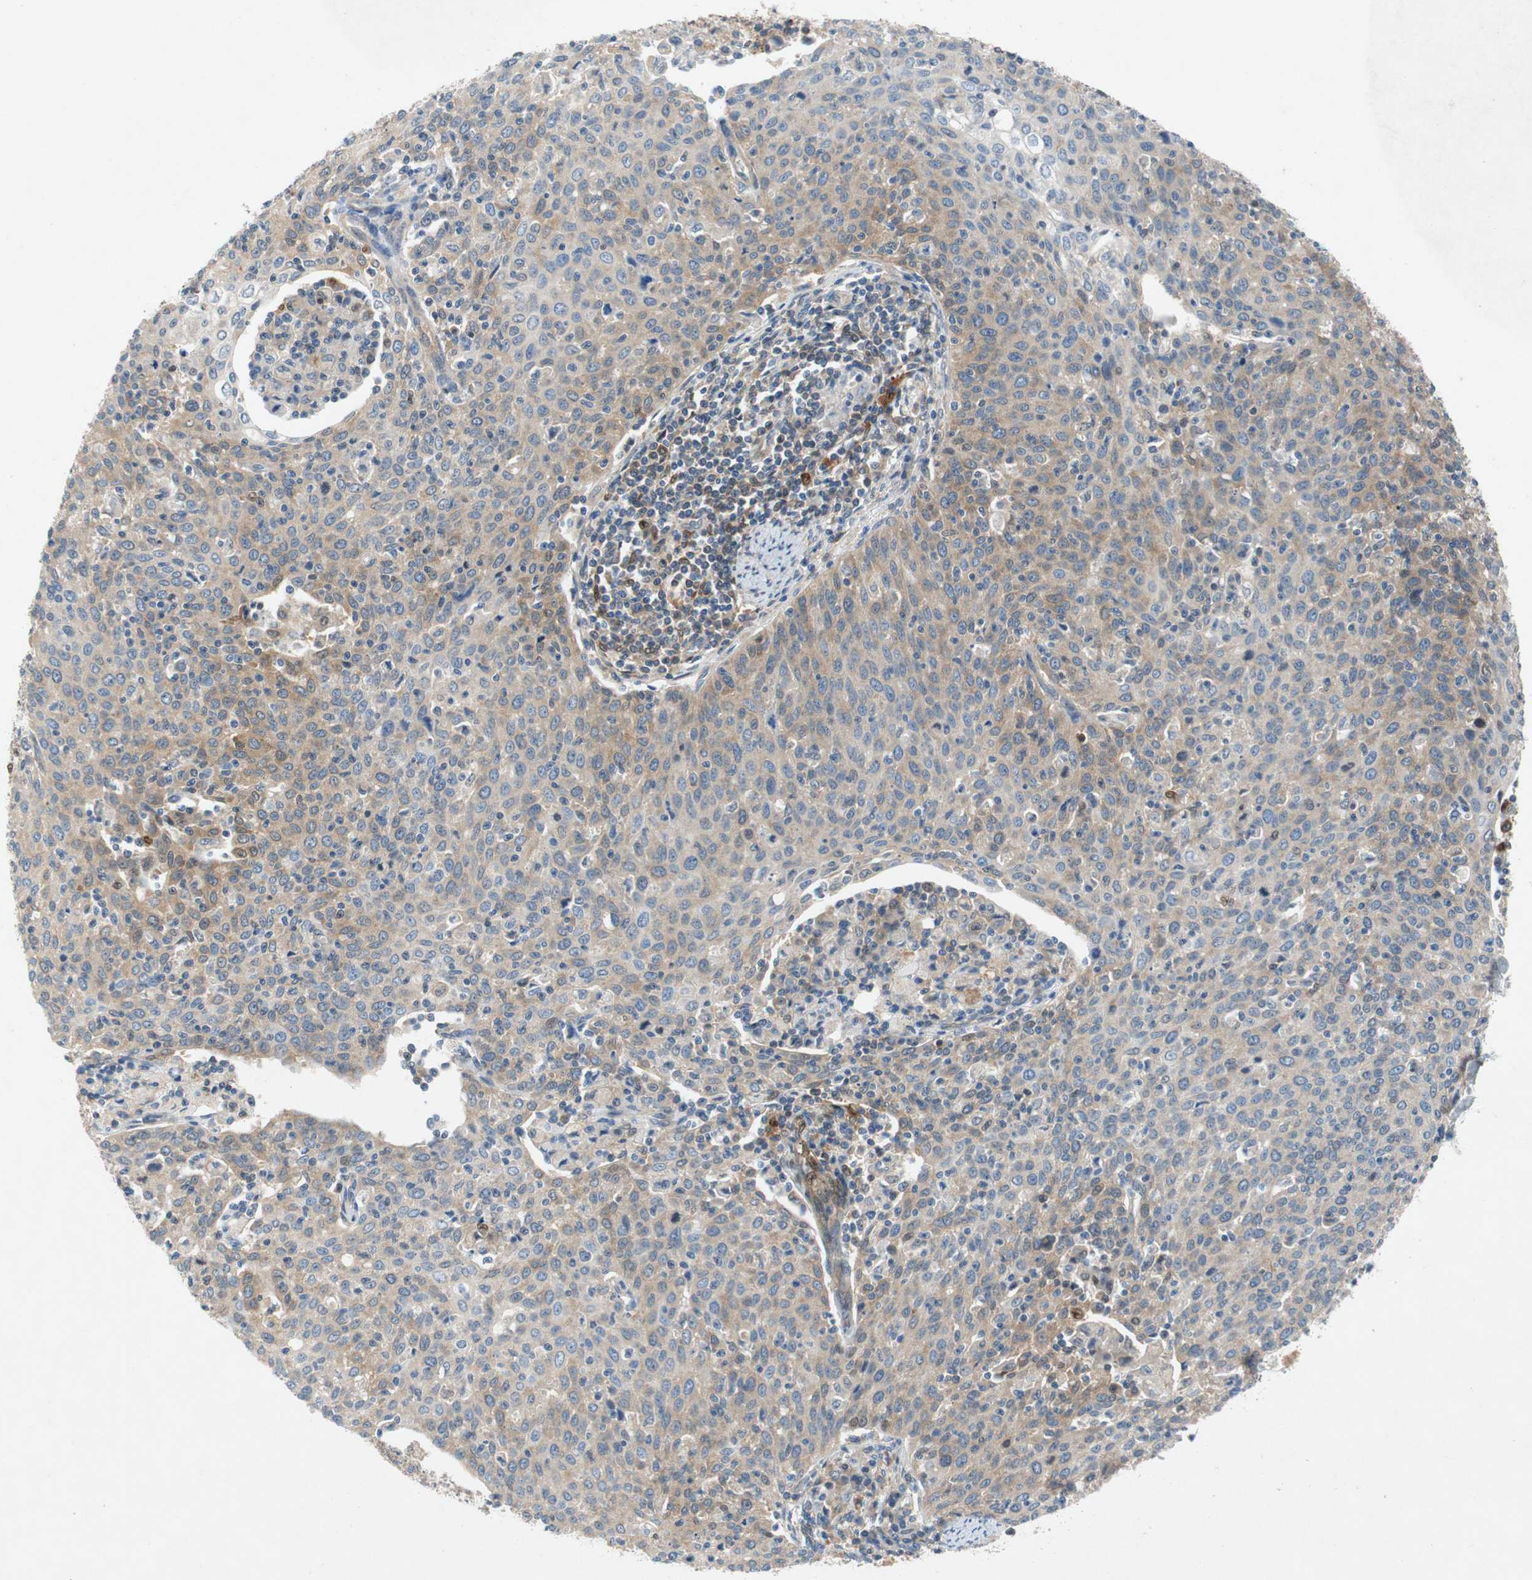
{"staining": {"intensity": "weak", "quantity": "<25%", "location": "cytoplasmic/membranous"}, "tissue": "cervical cancer", "cell_type": "Tumor cells", "image_type": "cancer", "snomed": [{"axis": "morphology", "description": "Squamous cell carcinoma, NOS"}, {"axis": "topography", "description": "Cervix"}], "caption": "Immunohistochemistry (IHC) of human cervical squamous cell carcinoma exhibits no positivity in tumor cells.", "gene": "RELB", "patient": {"sex": "female", "age": 38}}